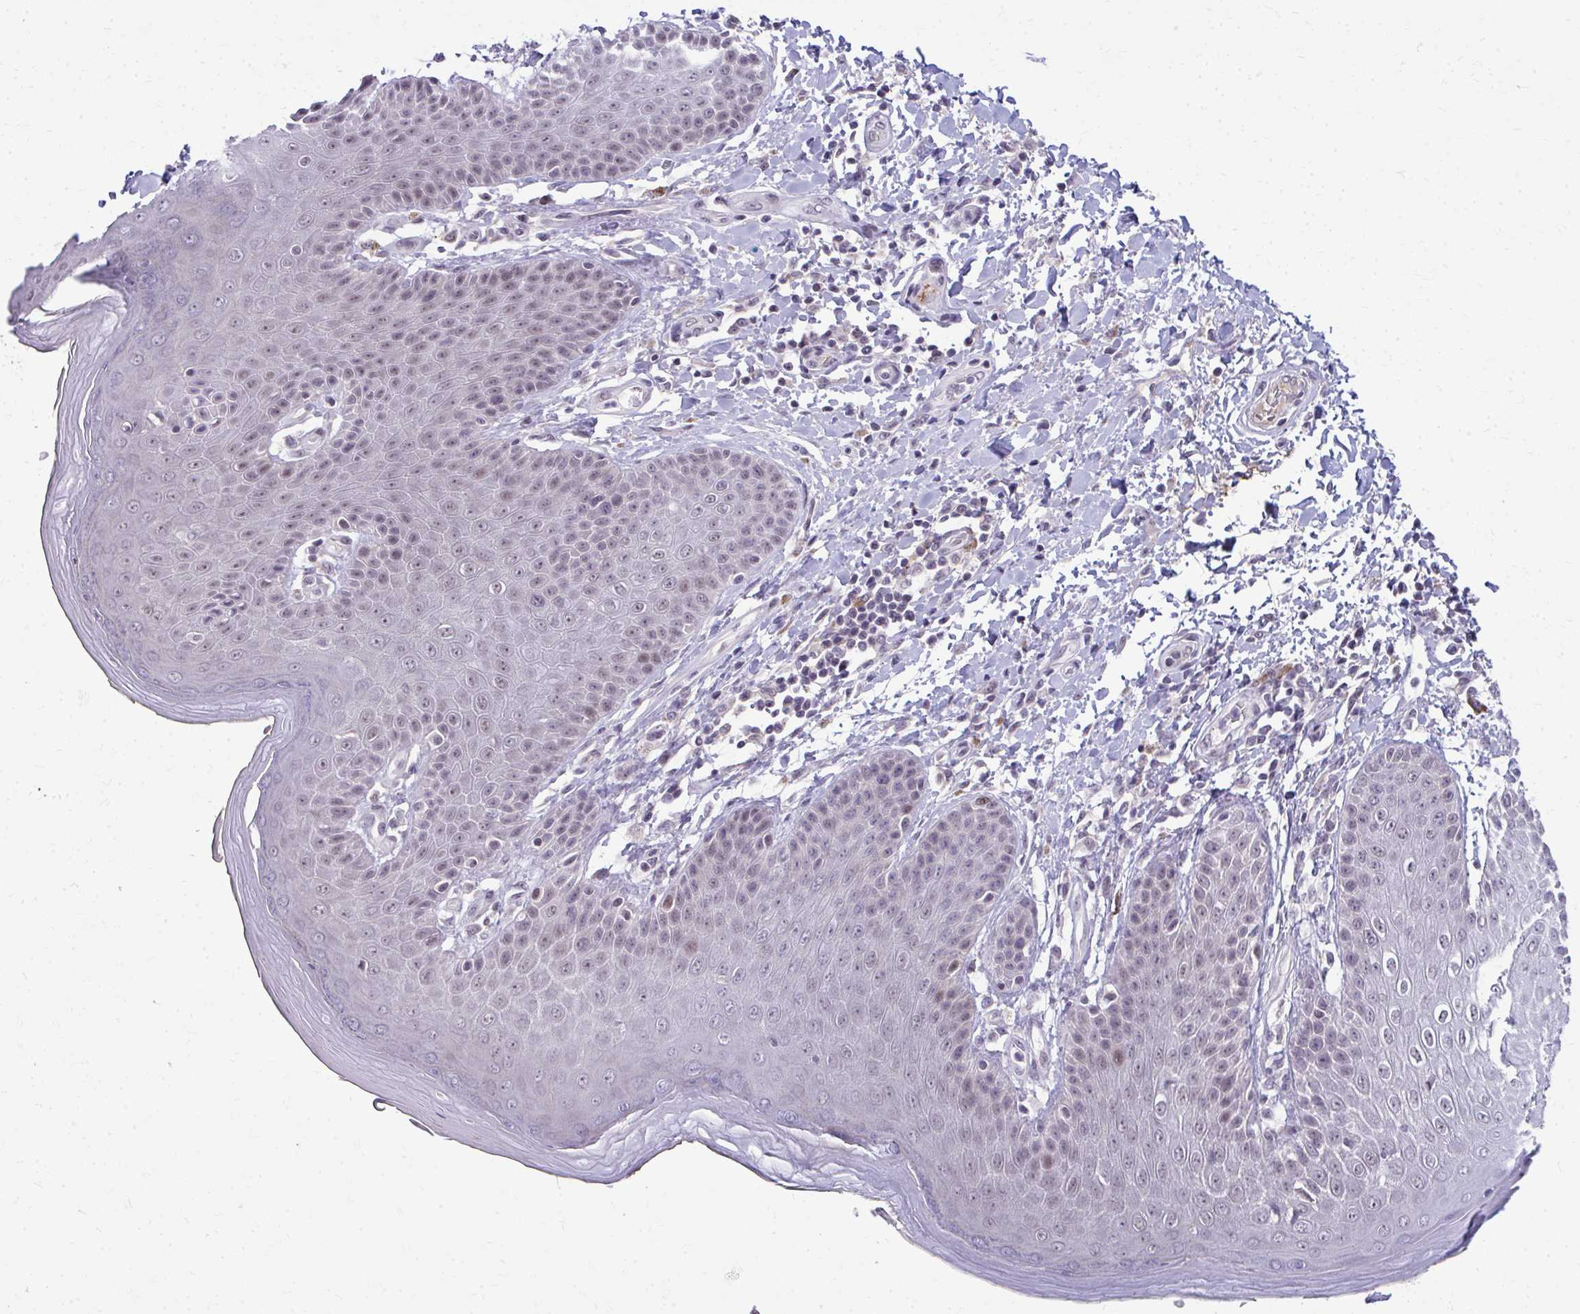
{"staining": {"intensity": "weak", "quantity": "25%-75%", "location": "nuclear"}, "tissue": "skin", "cell_type": "Epidermal cells", "image_type": "normal", "snomed": [{"axis": "morphology", "description": "Normal tissue, NOS"}, {"axis": "topography", "description": "Peripheral nerve tissue"}], "caption": "This micrograph exhibits immunohistochemistry (IHC) staining of benign skin, with low weak nuclear expression in approximately 25%-75% of epidermal cells.", "gene": "MAF1", "patient": {"sex": "male", "age": 51}}